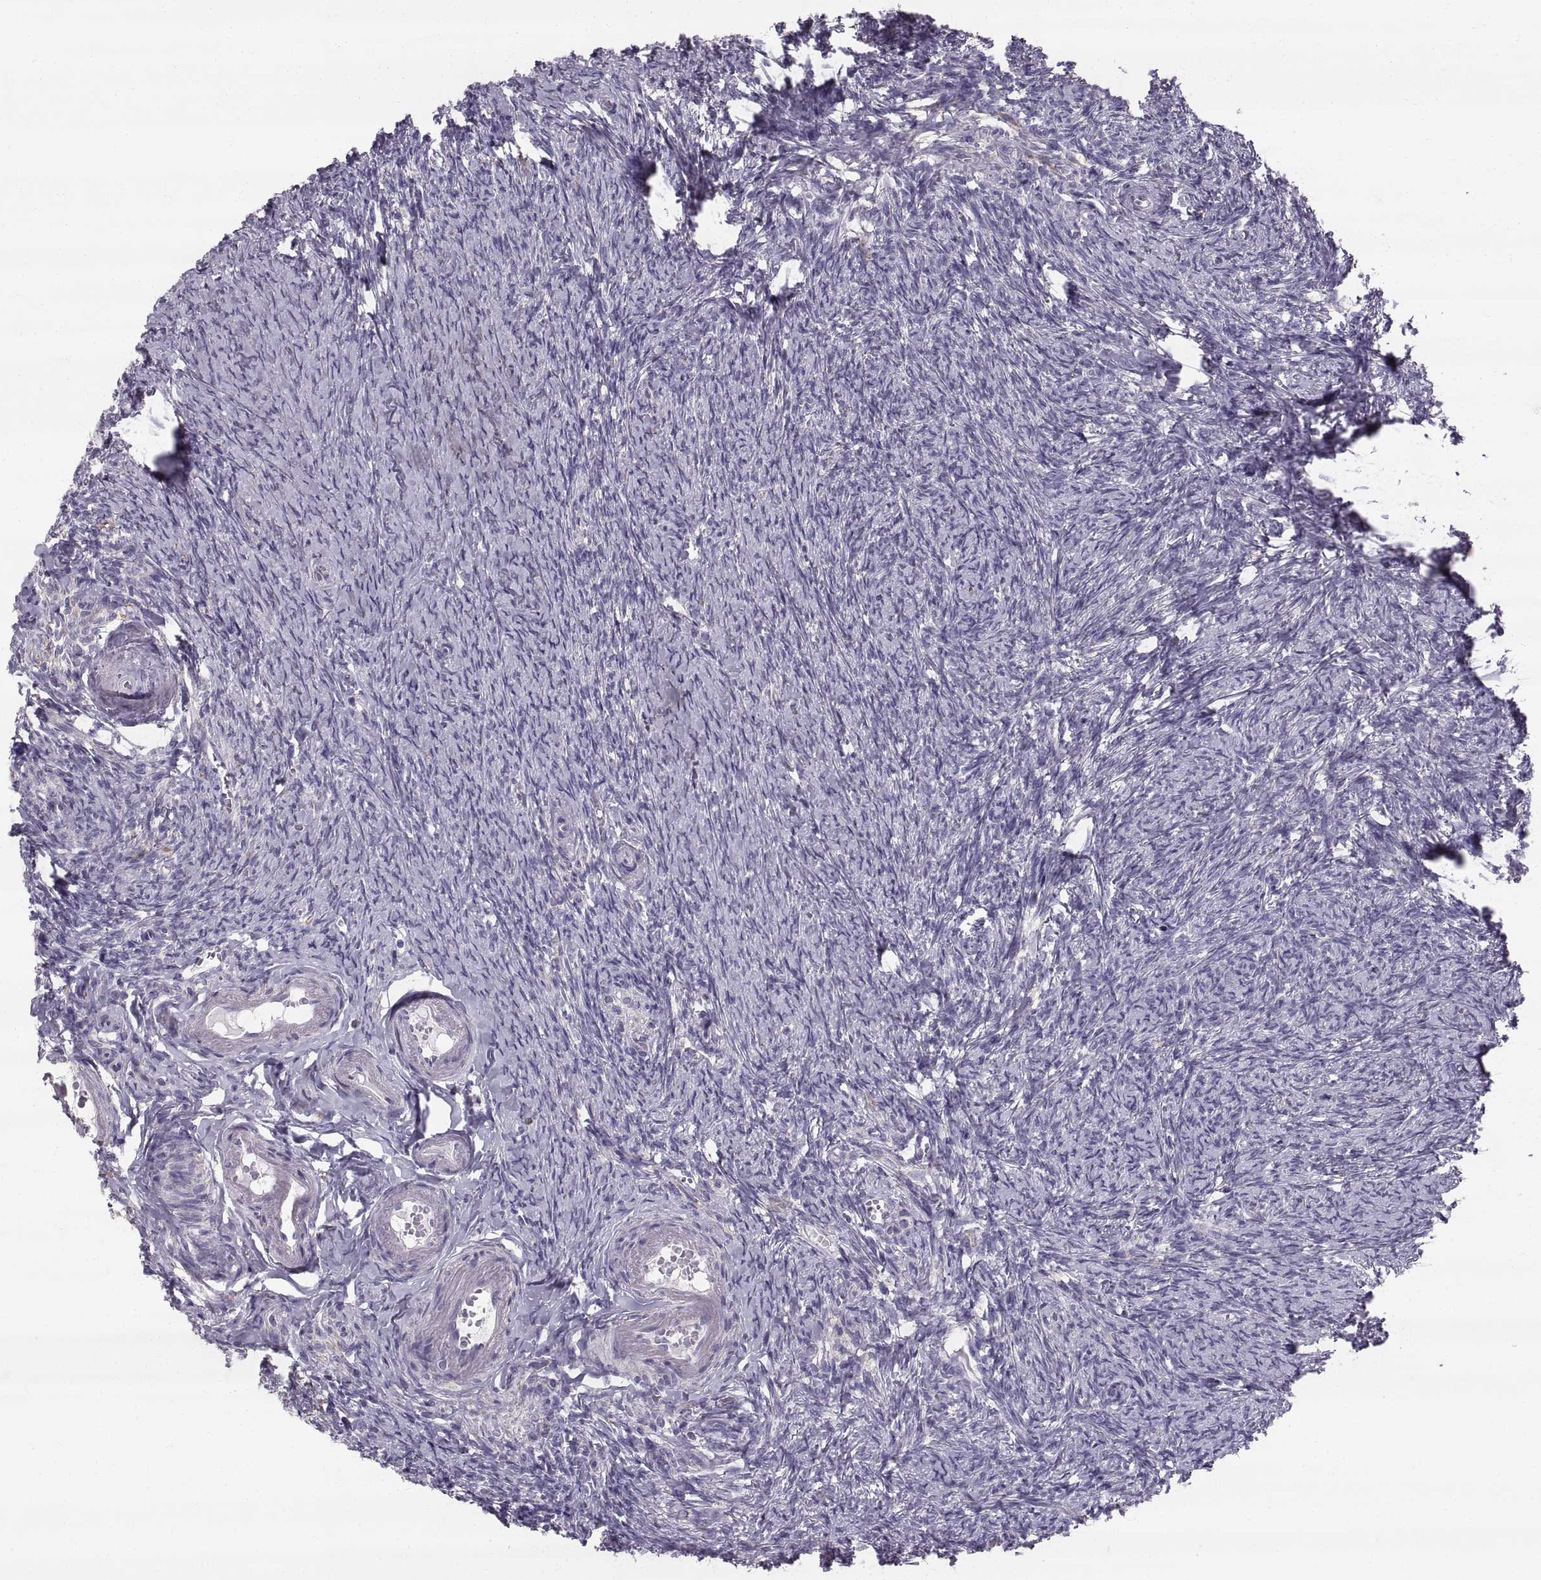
{"staining": {"intensity": "weak", "quantity": "25%-75%", "location": "cytoplasmic/membranous"}, "tissue": "ovary", "cell_type": "Follicle cells", "image_type": "normal", "snomed": [{"axis": "morphology", "description": "Normal tissue, NOS"}, {"axis": "topography", "description": "Ovary"}], "caption": "Immunohistochemistry (IHC) image of normal ovary: ovary stained using IHC demonstrates low levels of weak protein expression localized specifically in the cytoplasmic/membranous of follicle cells, appearing as a cytoplasmic/membranous brown color.", "gene": "STMND1", "patient": {"sex": "female", "age": 72}}